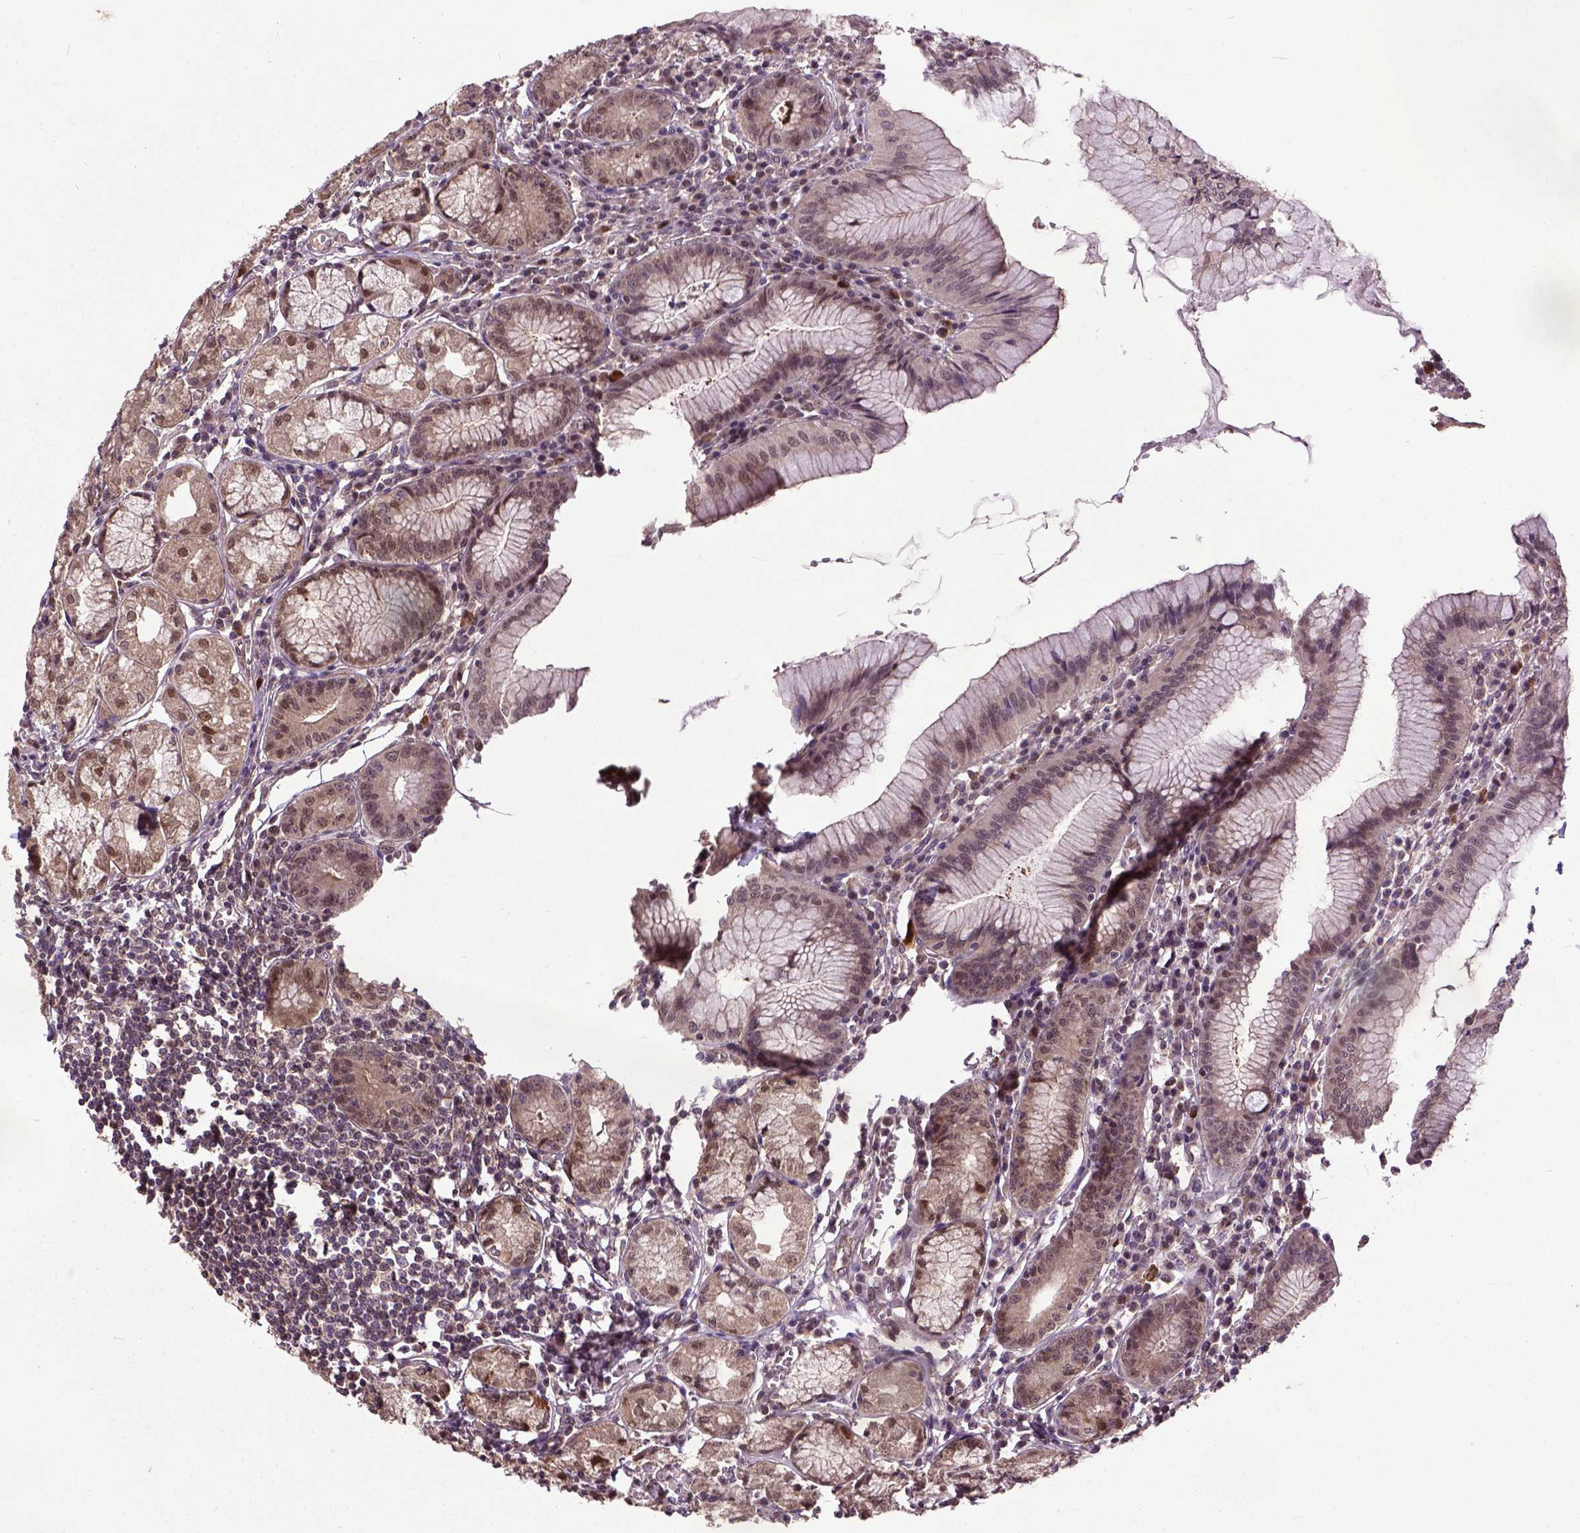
{"staining": {"intensity": "moderate", "quantity": ">75%", "location": "cytoplasmic/membranous,nuclear"}, "tissue": "stomach", "cell_type": "Glandular cells", "image_type": "normal", "snomed": [{"axis": "morphology", "description": "Normal tissue, NOS"}, {"axis": "topography", "description": "Stomach"}], "caption": "This photomicrograph reveals IHC staining of normal stomach, with medium moderate cytoplasmic/membranous,nuclear expression in approximately >75% of glandular cells.", "gene": "UBA3", "patient": {"sex": "male", "age": 55}}